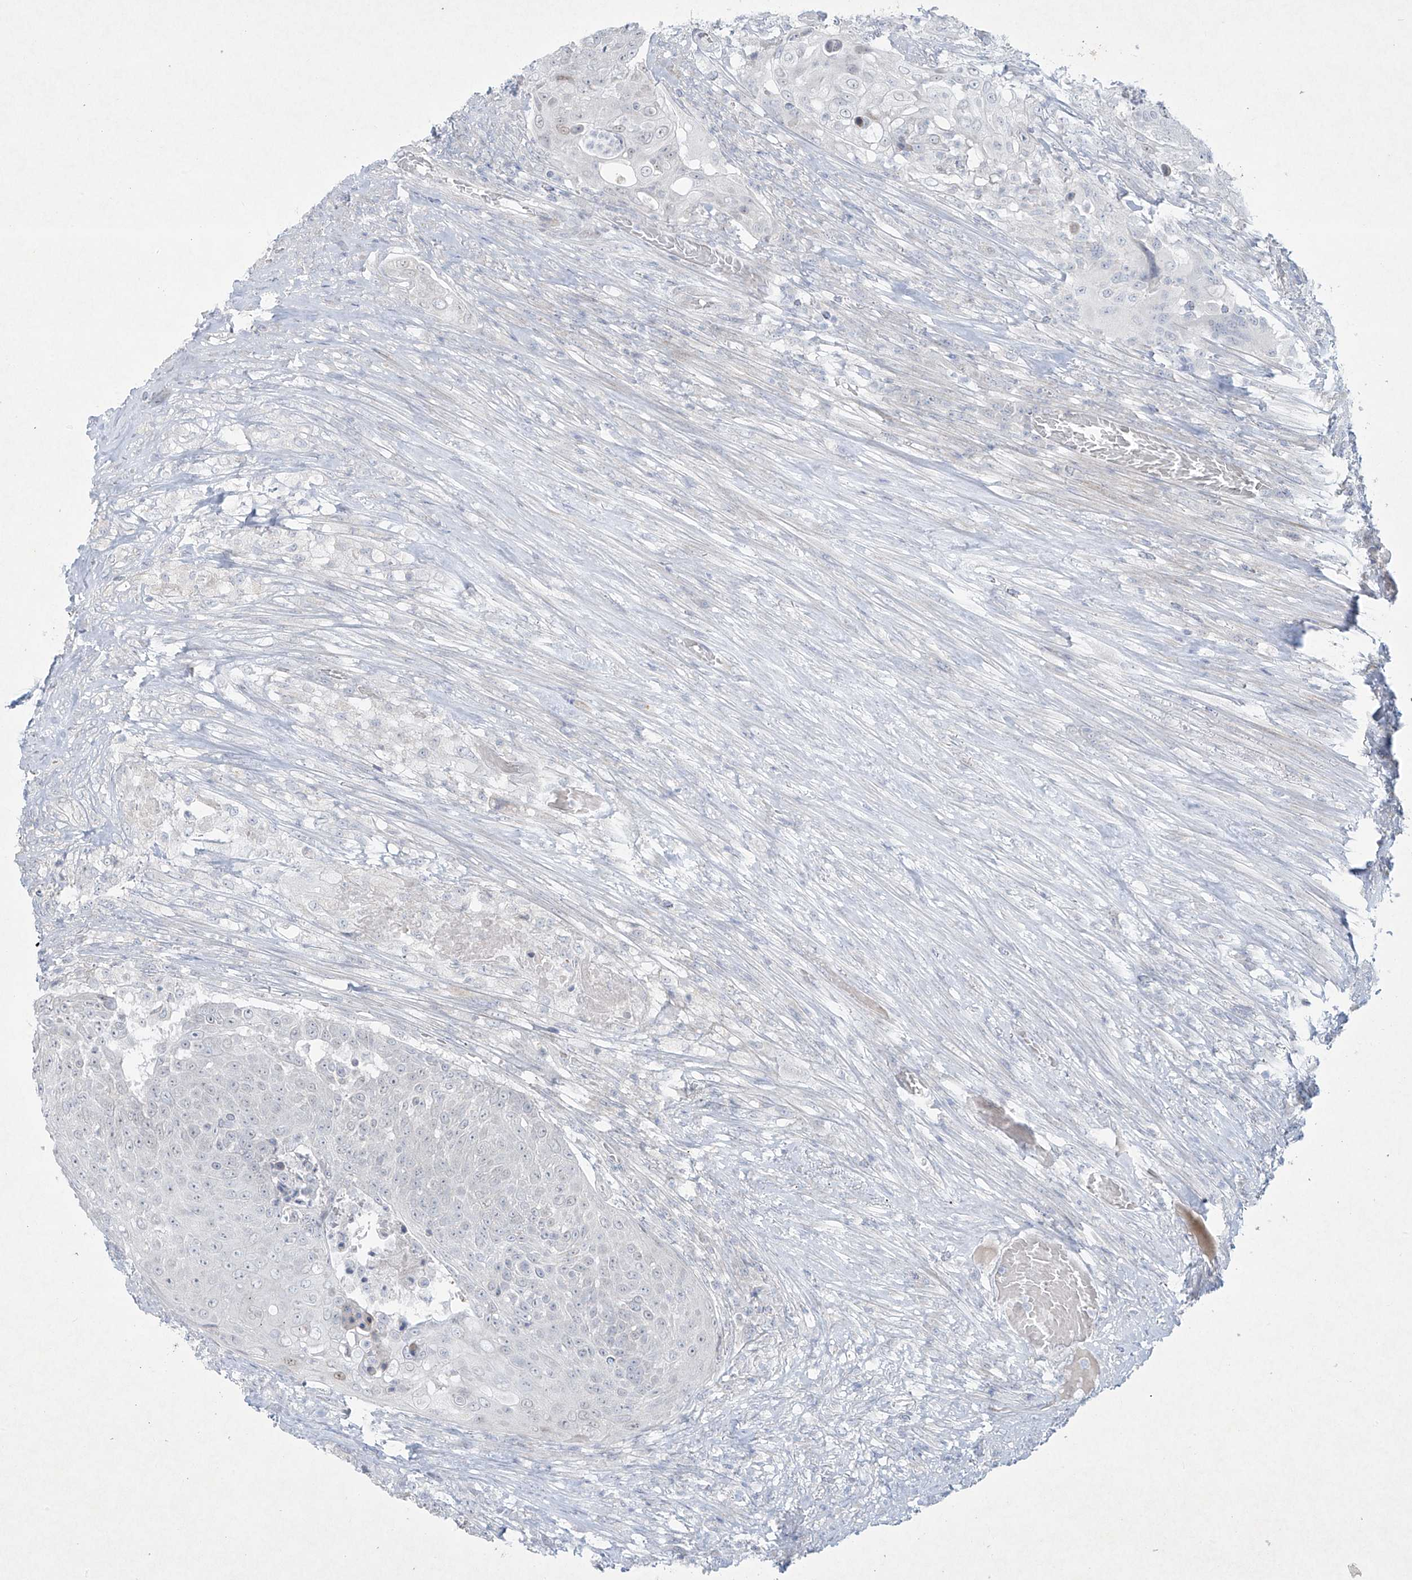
{"staining": {"intensity": "negative", "quantity": "none", "location": "none"}, "tissue": "urothelial cancer", "cell_type": "Tumor cells", "image_type": "cancer", "snomed": [{"axis": "morphology", "description": "Urothelial carcinoma, High grade"}, {"axis": "topography", "description": "Urinary bladder"}], "caption": "The micrograph reveals no significant expression in tumor cells of urothelial carcinoma (high-grade).", "gene": "PAX6", "patient": {"sex": "female", "age": 63}}